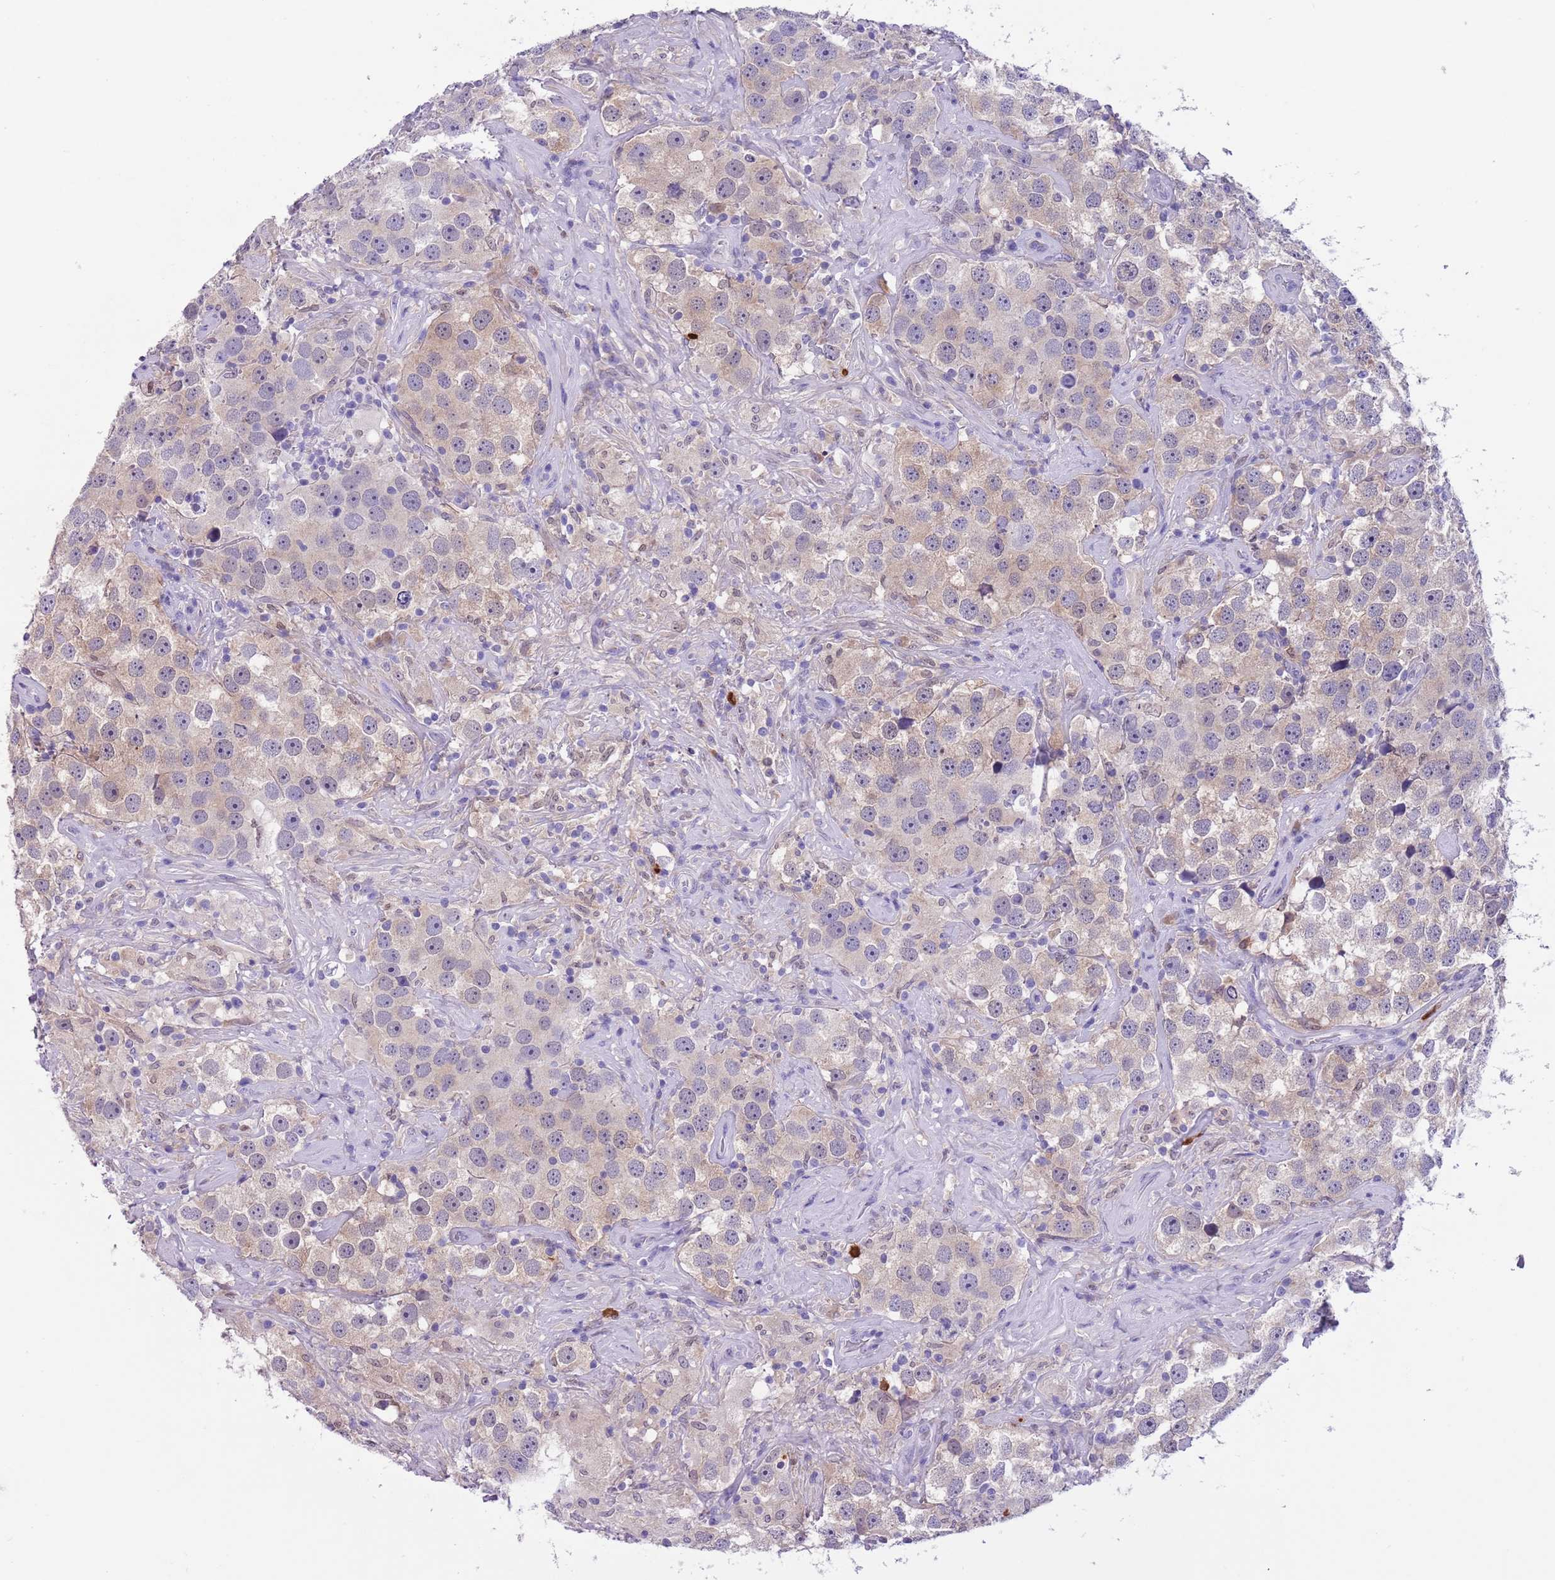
{"staining": {"intensity": "weak", "quantity": "25%-75%", "location": "cytoplasmic/membranous"}, "tissue": "testis cancer", "cell_type": "Tumor cells", "image_type": "cancer", "snomed": [{"axis": "morphology", "description": "Seminoma, NOS"}, {"axis": "topography", "description": "Testis"}], "caption": "A brown stain highlights weak cytoplasmic/membranous expression of a protein in testis cancer tumor cells.", "gene": "PFKFB2", "patient": {"sex": "male", "age": 49}}